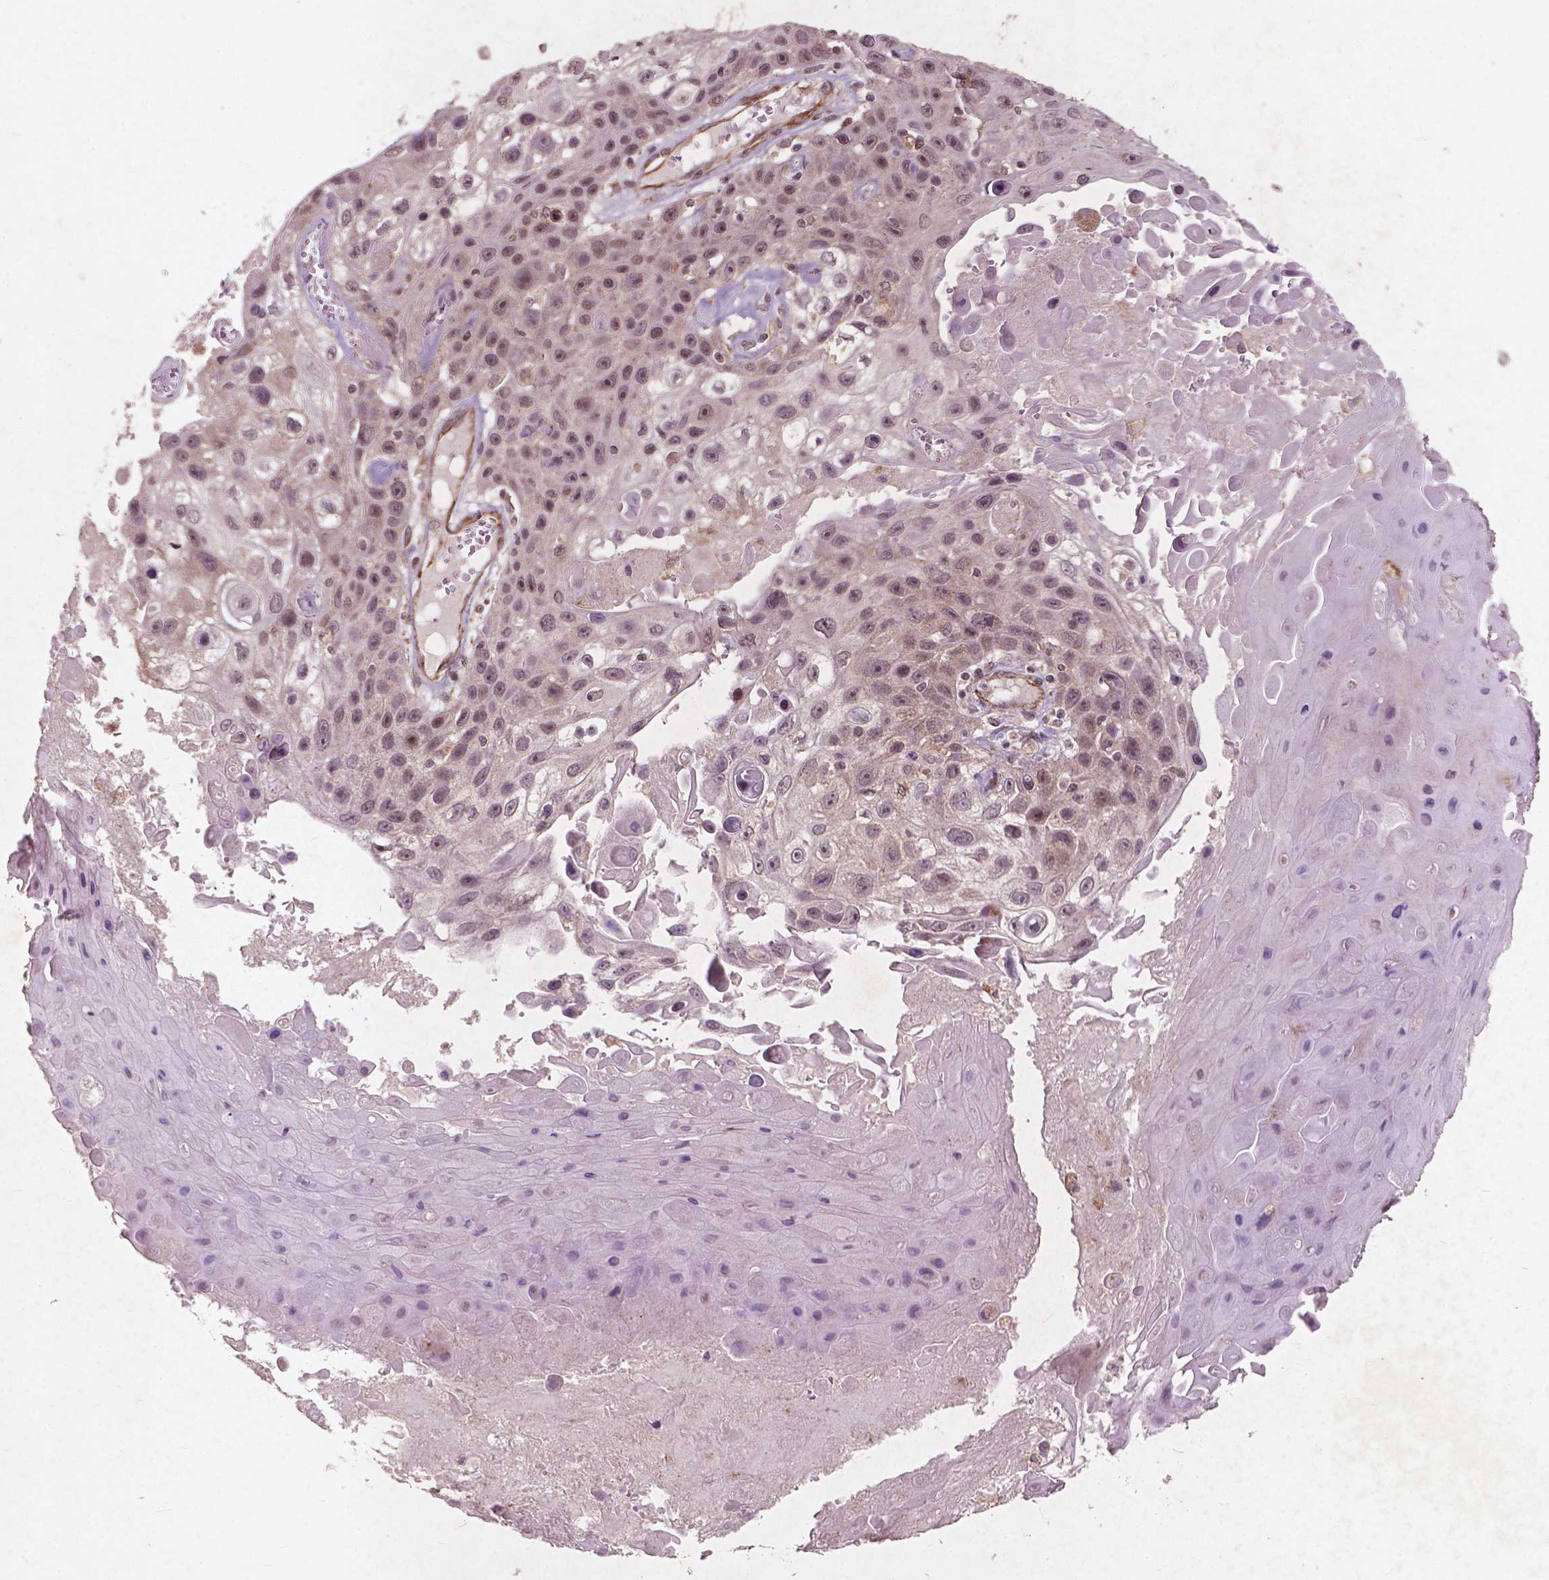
{"staining": {"intensity": "weak", "quantity": "25%-75%", "location": "nuclear"}, "tissue": "skin cancer", "cell_type": "Tumor cells", "image_type": "cancer", "snomed": [{"axis": "morphology", "description": "Squamous cell carcinoma, NOS"}, {"axis": "topography", "description": "Skin"}], "caption": "Weak nuclear positivity for a protein is present in approximately 25%-75% of tumor cells of skin cancer using immunohistochemistry (IHC).", "gene": "SMAD2", "patient": {"sex": "male", "age": 82}}